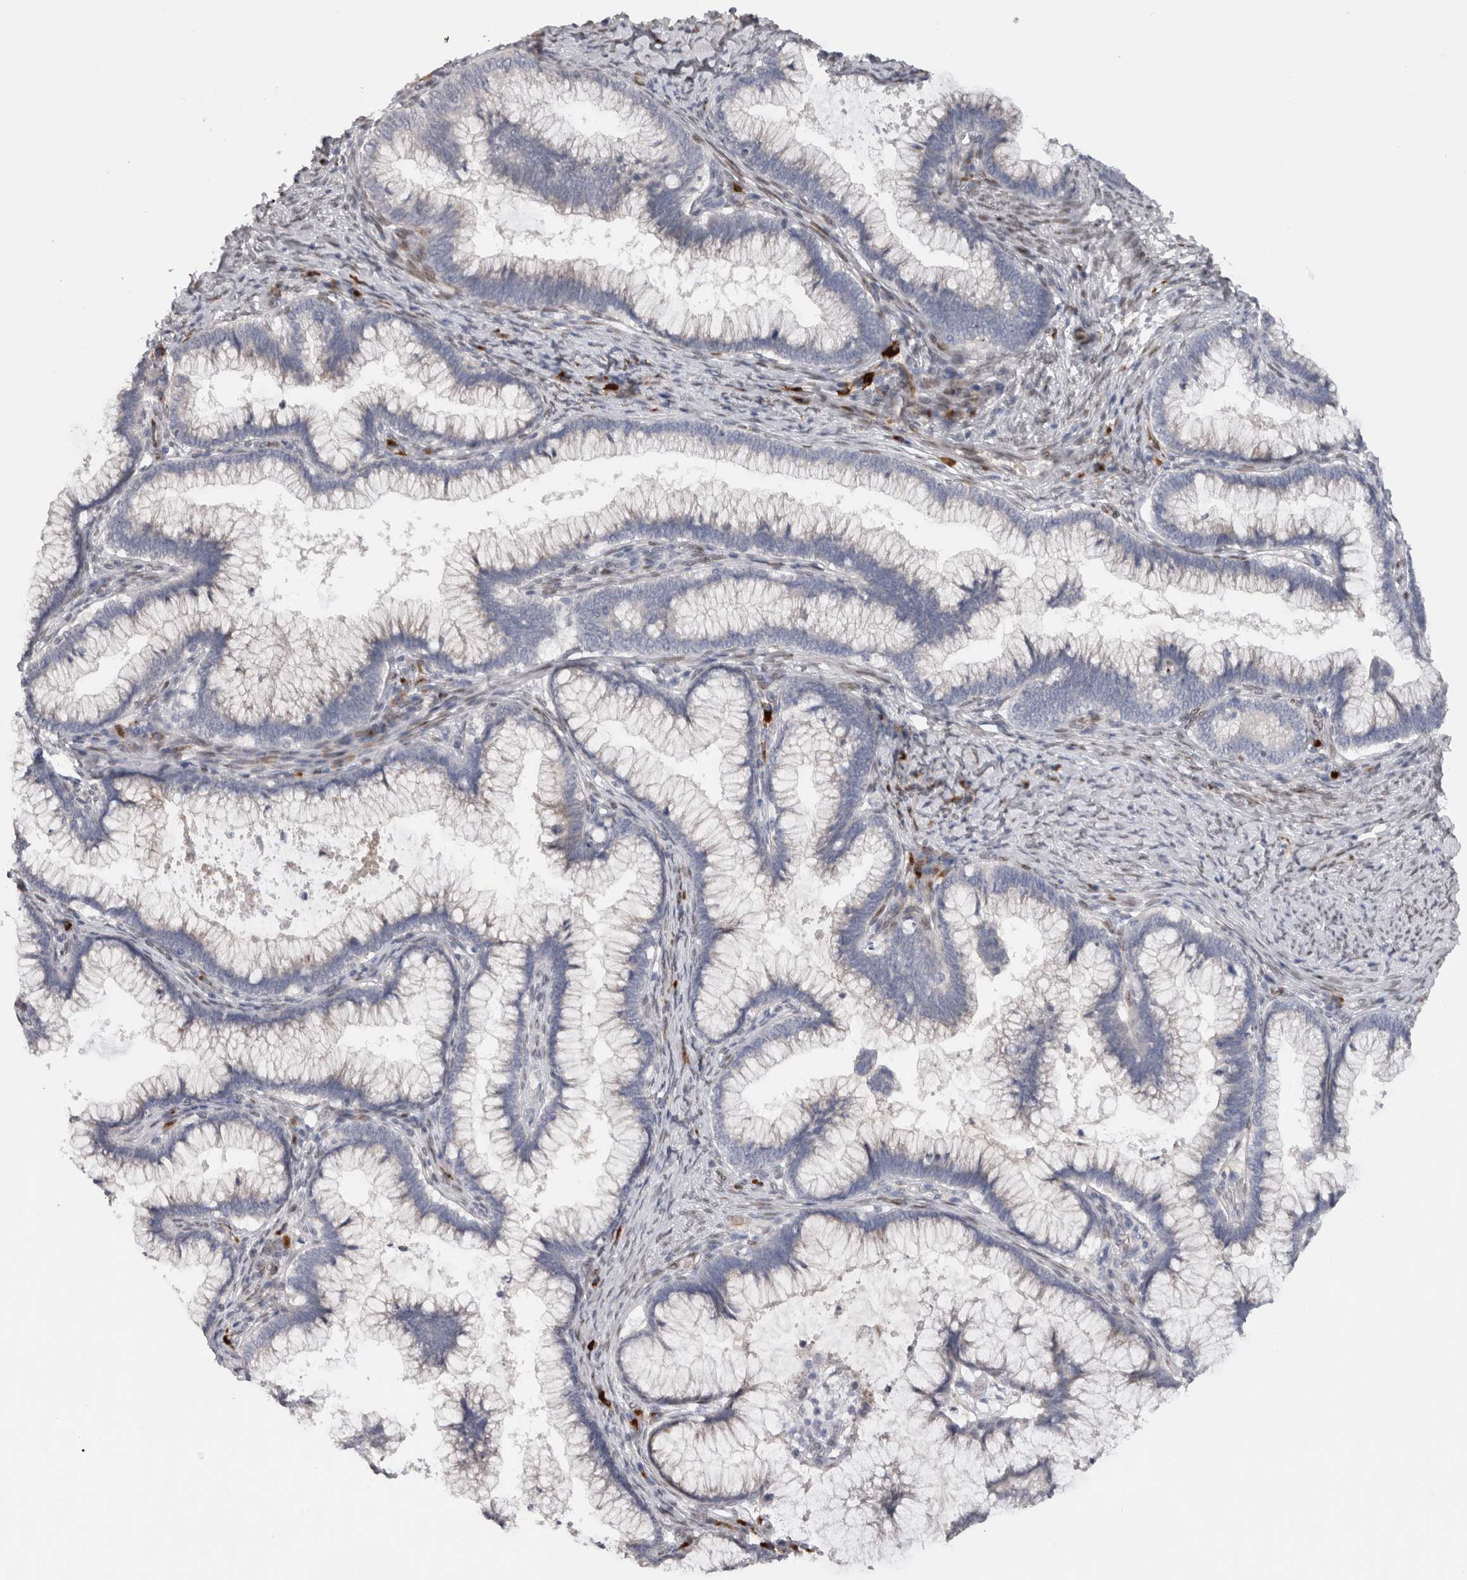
{"staining": {"intensity": "negative", "quantity": "none", "location": "none"}, "tissue": "cervical cancer", "cell_type": "Tumor cells", "image_type": "cancer", "snomed": [{"axis": "morphology", "description": "Adenocarcinoma, NOS"}, {"axis": "topography", "description": "Cervix"}], "caption": "Protein analysis of cervical cancer demonstrates no significant expression in tumor cells.", "gene": "DMTN", "patient": {"sex": "female", "age": 36}}